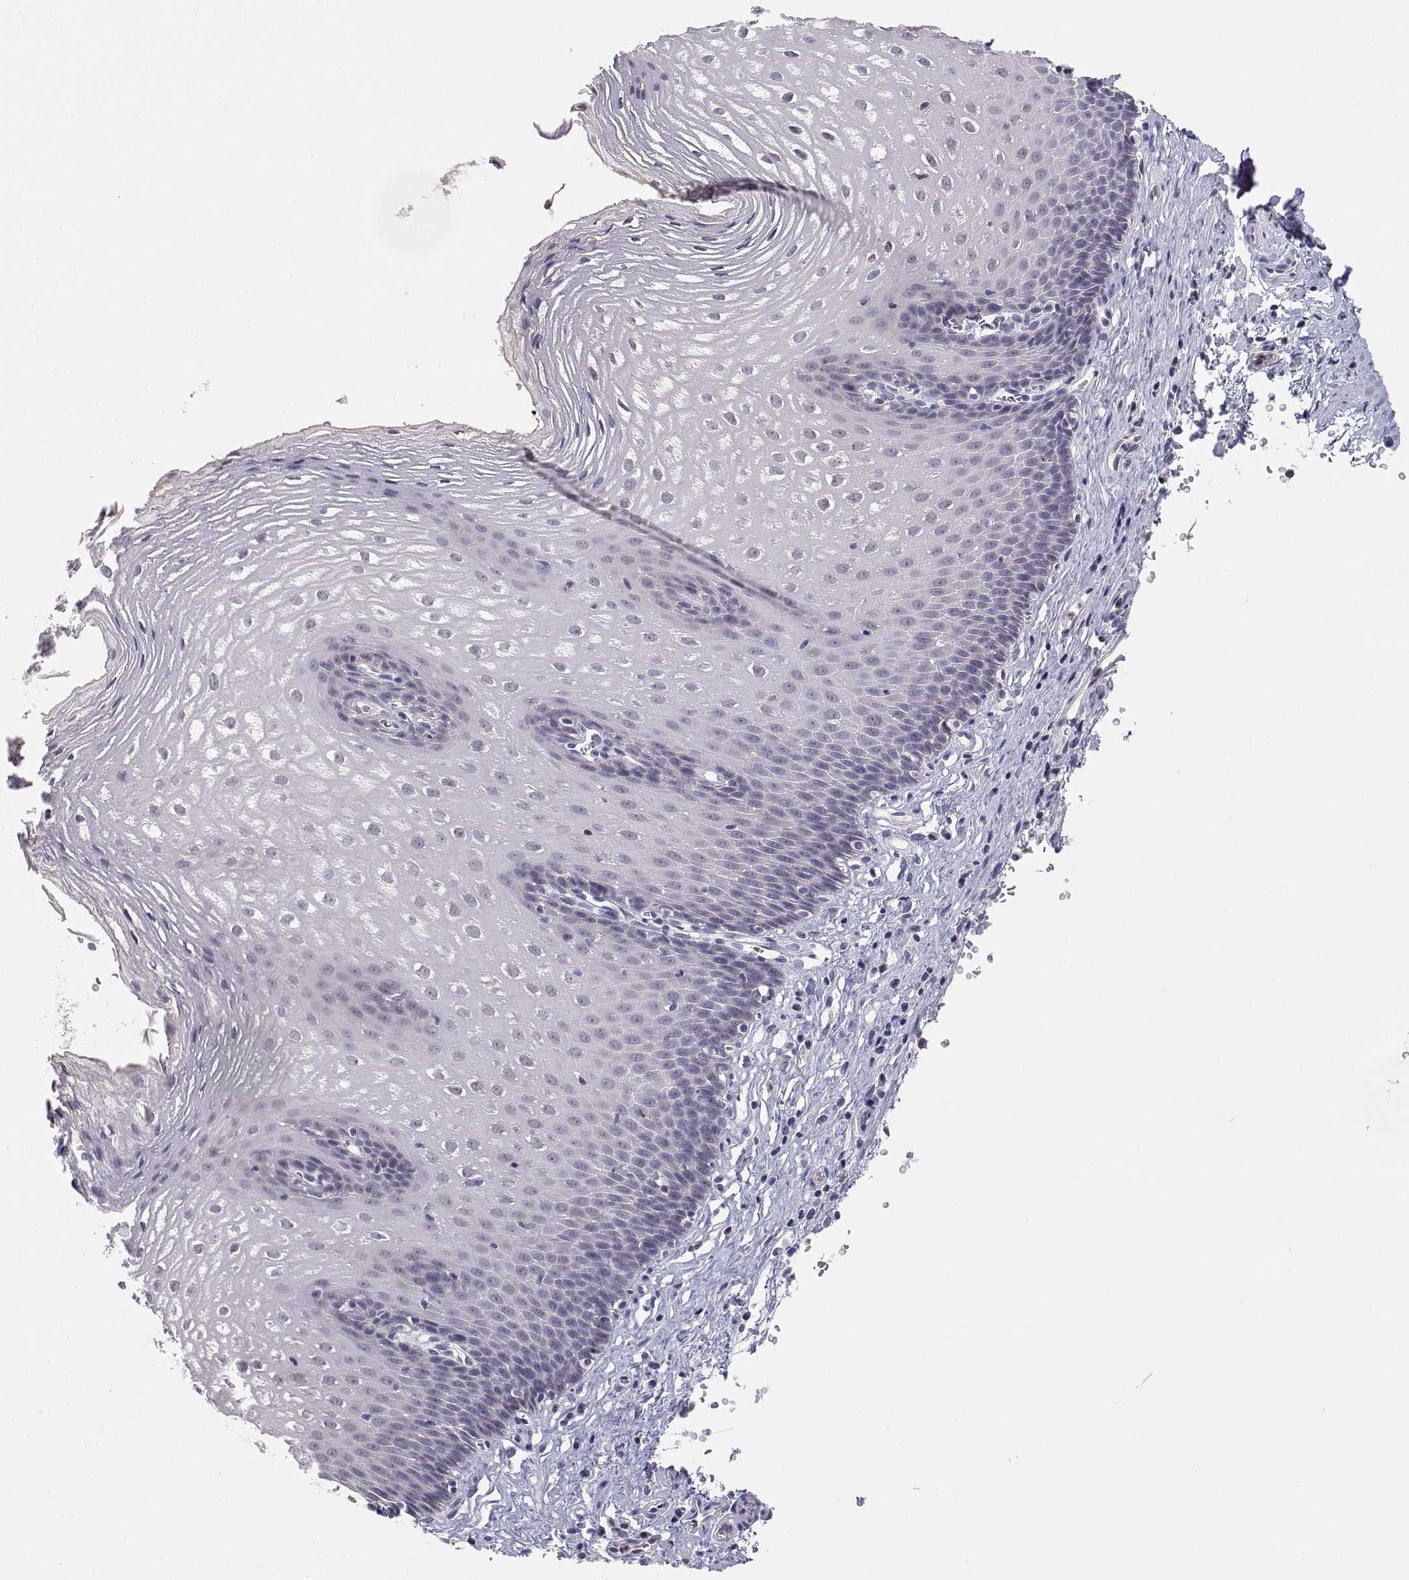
{"staining": {"intensity": "negative", "quantity": "none", "location": "none"}, "tissue": "esophagus", "cell_type": "Squamous epithelial cells", "image_type": "normal", "snomed": [{"axis": "morphology", "description": "Normal tissue, NOS"}, {"axis": "topography", "description": "Esophagus"}], "caption": "Immunohistochemistry histopathology image of unremarkable esophagus stained for a protein (brown), which exhibits no positivity in squamous epithelial cells. The staining is performed using DAB (3,3'-diaminobenzidine) brown chromogen with nuclei counter-stained in using hematoxylin.", "gene": "ADA", "patient": {"sex": "male", "age": 72}}